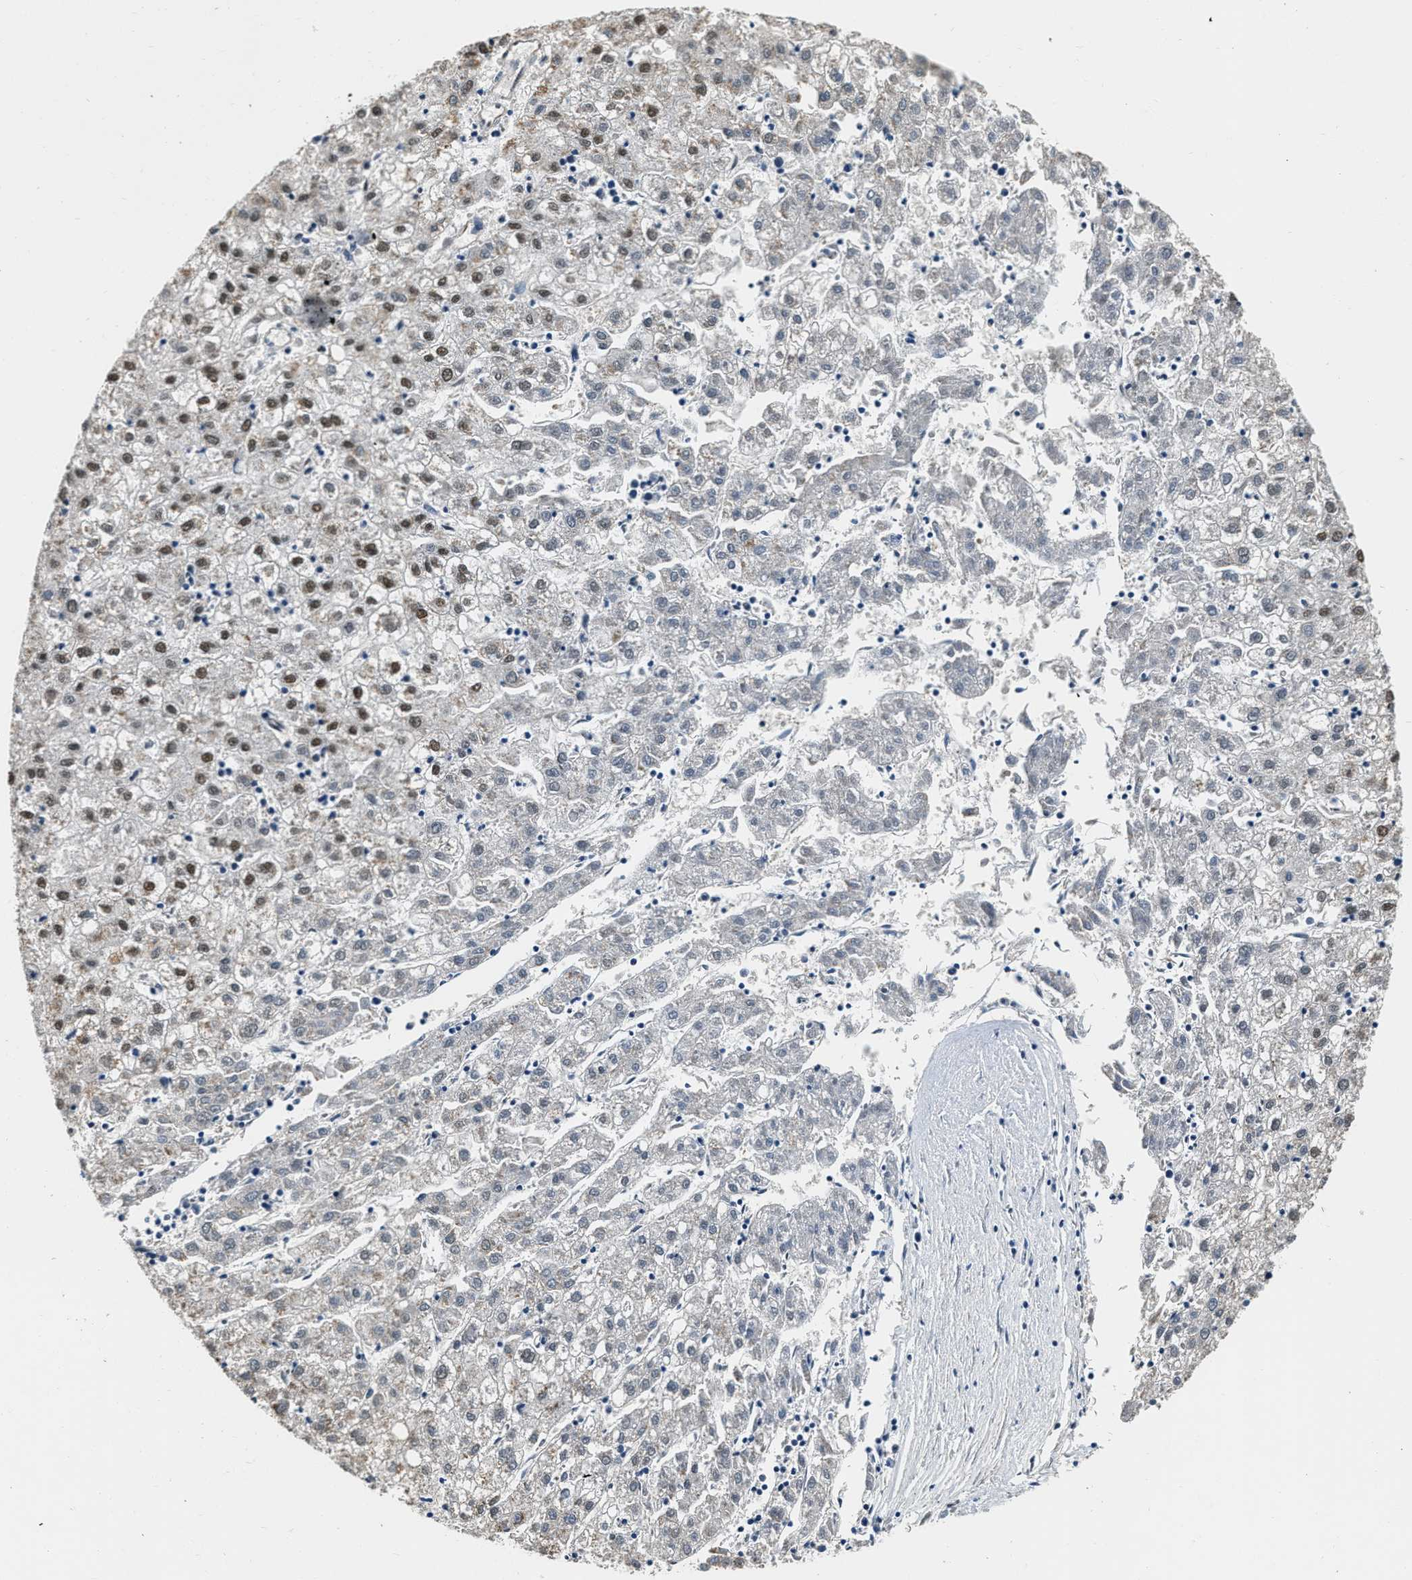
{"staining": {"intensity": "weak", "quantity": "25%-75%", "location": "nuclear"}, "tissue": "liver cancer", "cell_type": "Tumor cells", "image_type": "cancer", "snomed": [{"axis": "morphology", "description": "Carcinoma, Hepatocellular, NOS"}, {"axis": "topography", "description": "Liver"}], "caption": "Liver cancer was stained to show a protein in brown. There is low levels of weak nuclear positivity in approximately 25%-75% of tumor cells.", "gene": "CCNE1", "patient": {"sex": "male", "age": 72}}